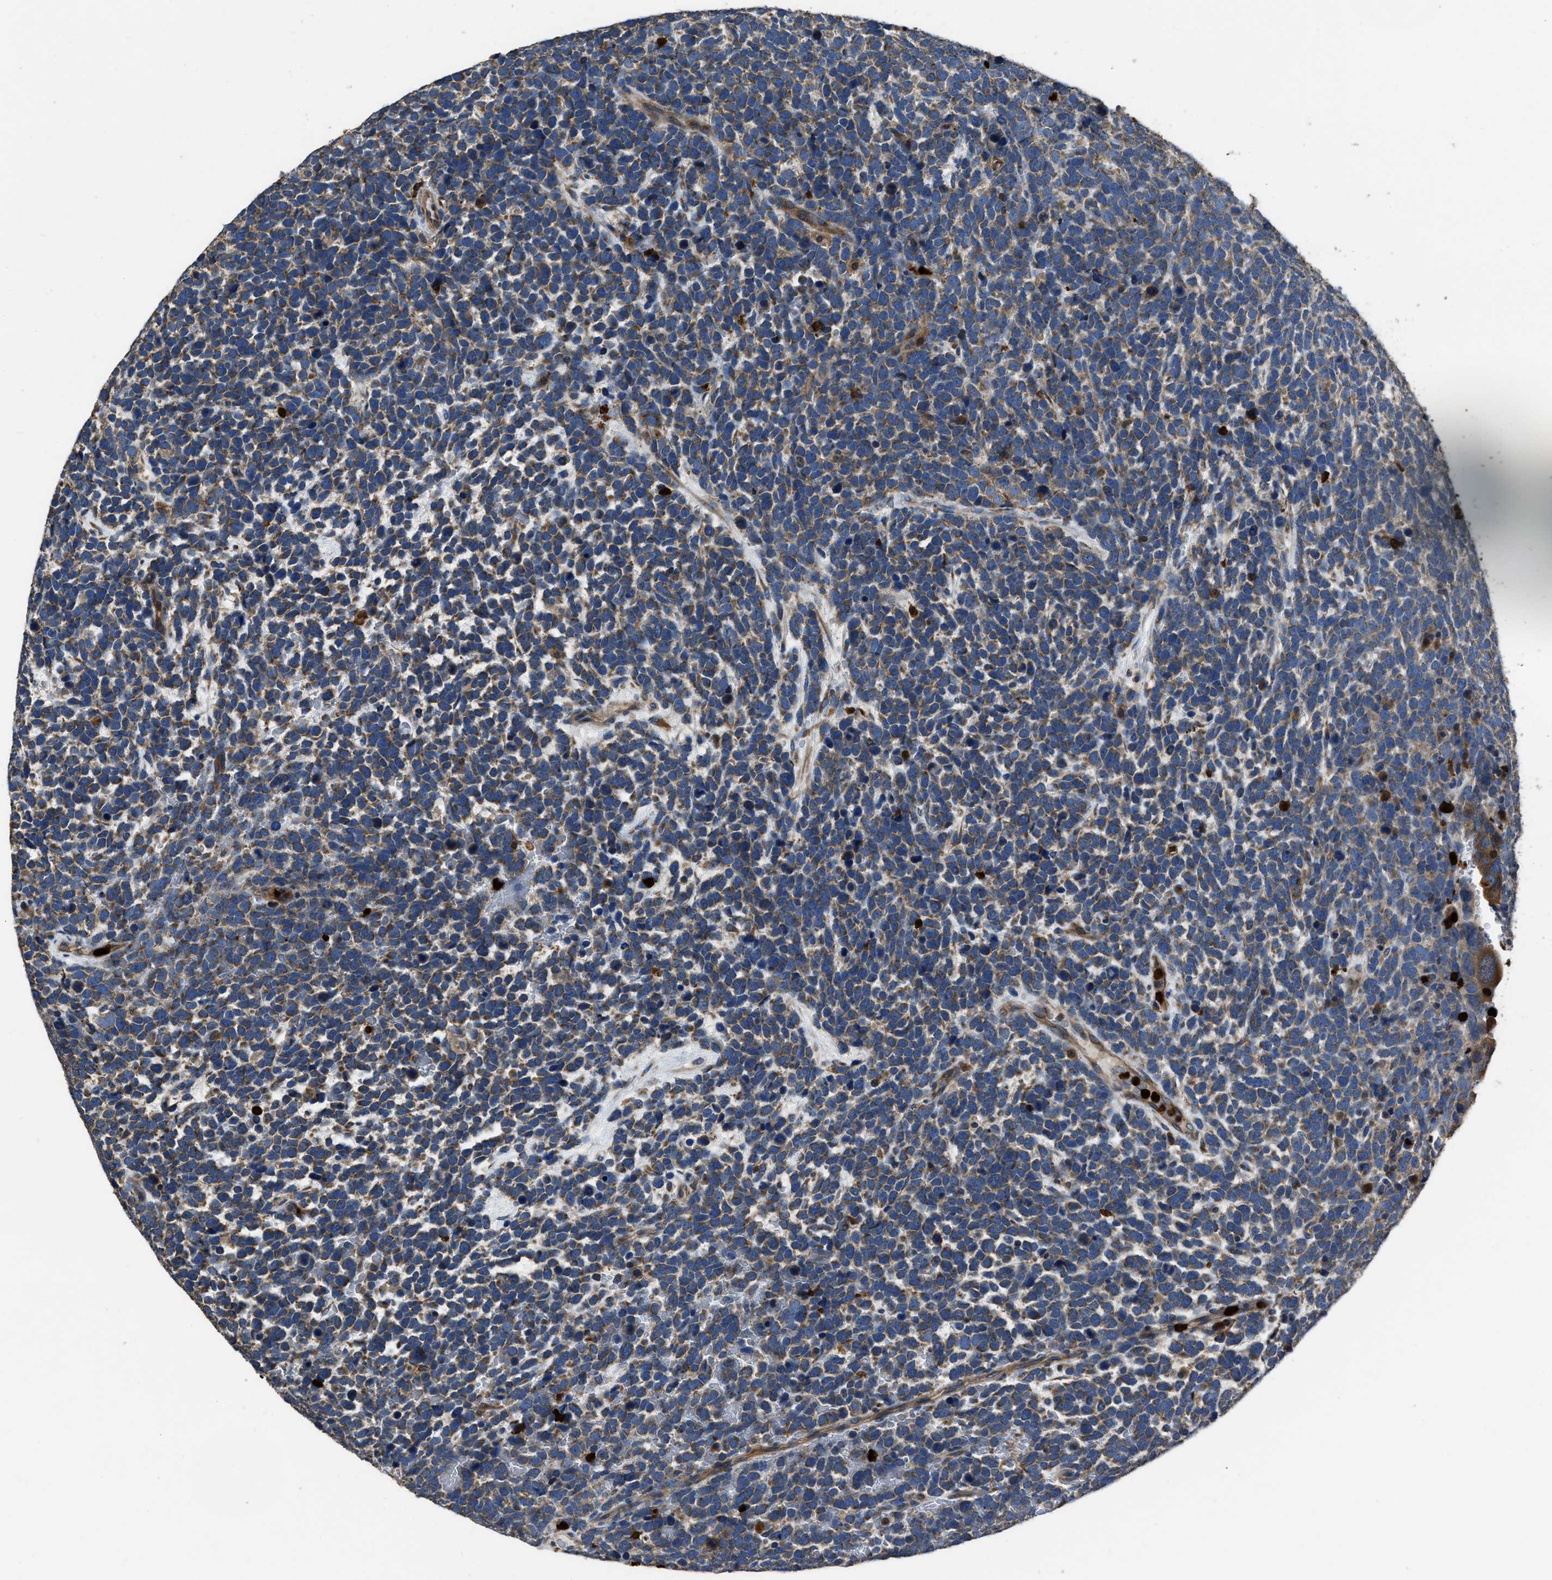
{"staining": {"intensity": "moderate", "quantity": ">75%", "location": "cytoplasmic/membranous"}, "tissue": "urothelial cancer", "cell_type": "Tumor cells", "image_type": "cancer", "snomed": [{"axis": "morphology", "description": "Urothelial carcinoma, High grade"}, {"axis": "topography", "description": "Urinary bladder"}], "caption": "IHC of urothelial cancer demonstrates medium levels of moderate cytoplasmic/membranous positivity in about >75% of tumor cells.", "gene": "ANGPT1", "patient": {"sex": "female", "age": 82}}